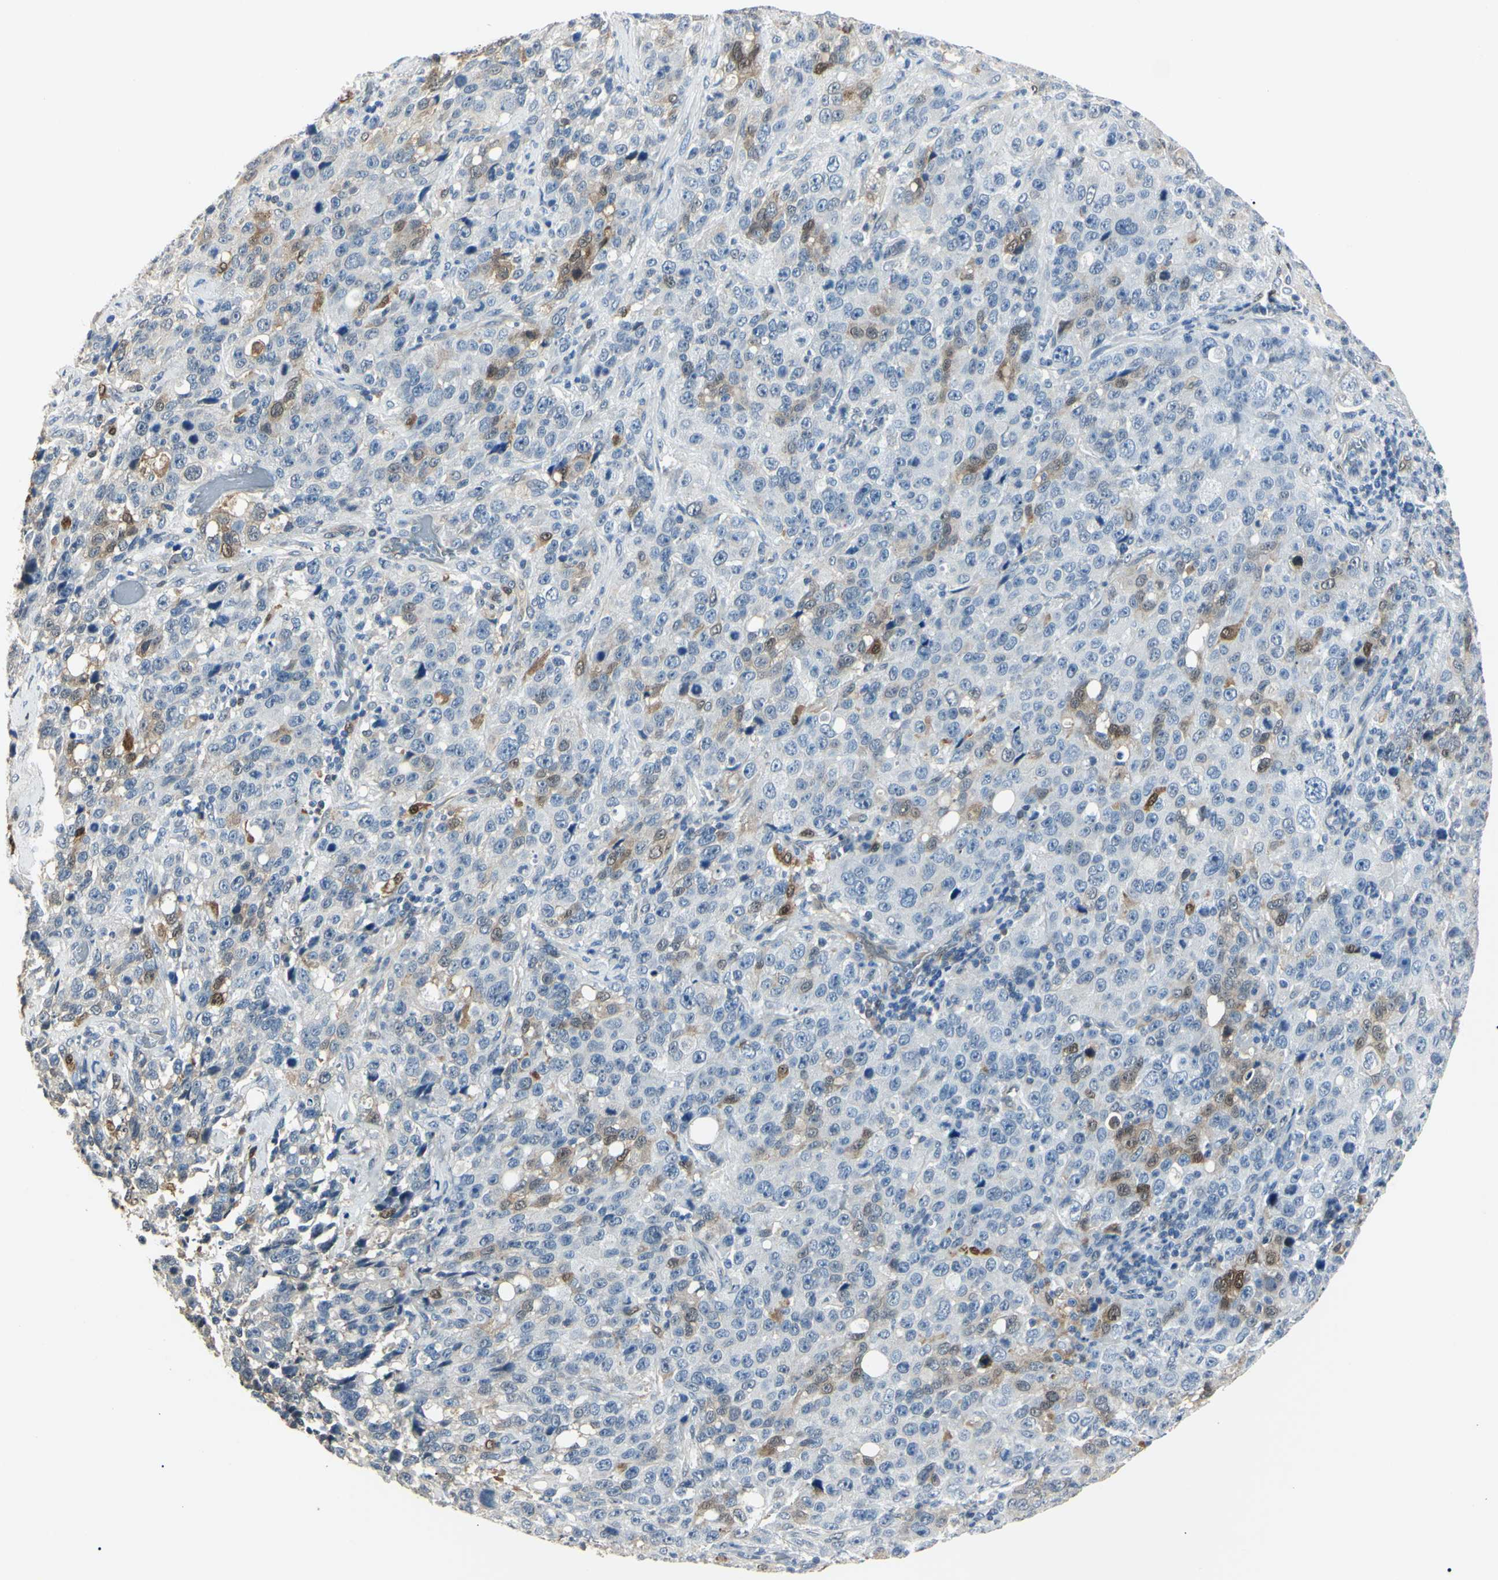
{"staining": {"intensity": "moderate", "quantity": "<25%", "location": "cytoplasmic/membranous,nuclear"}, "tissue": "stomach cancer", "cell_type": "Tumor cells", "image_type": "cancer", "snomed": [{"axis": "morphology", "description": "Normal tissue, NOS"}, {"axis": "morphology", "description": "Adenocarcinoma, NOS"}, {"axis": "topography", "description": "Stomach"}], "caption": "This image exhibits IHC staining of human stomach adenocarcinoma, with low moderate cytoplasmic/membranous and nuclear positivity in approximately <25% of tumor cells.", "gene": "AKR1C3", "patient": {"sex": "male", "age": 48}}